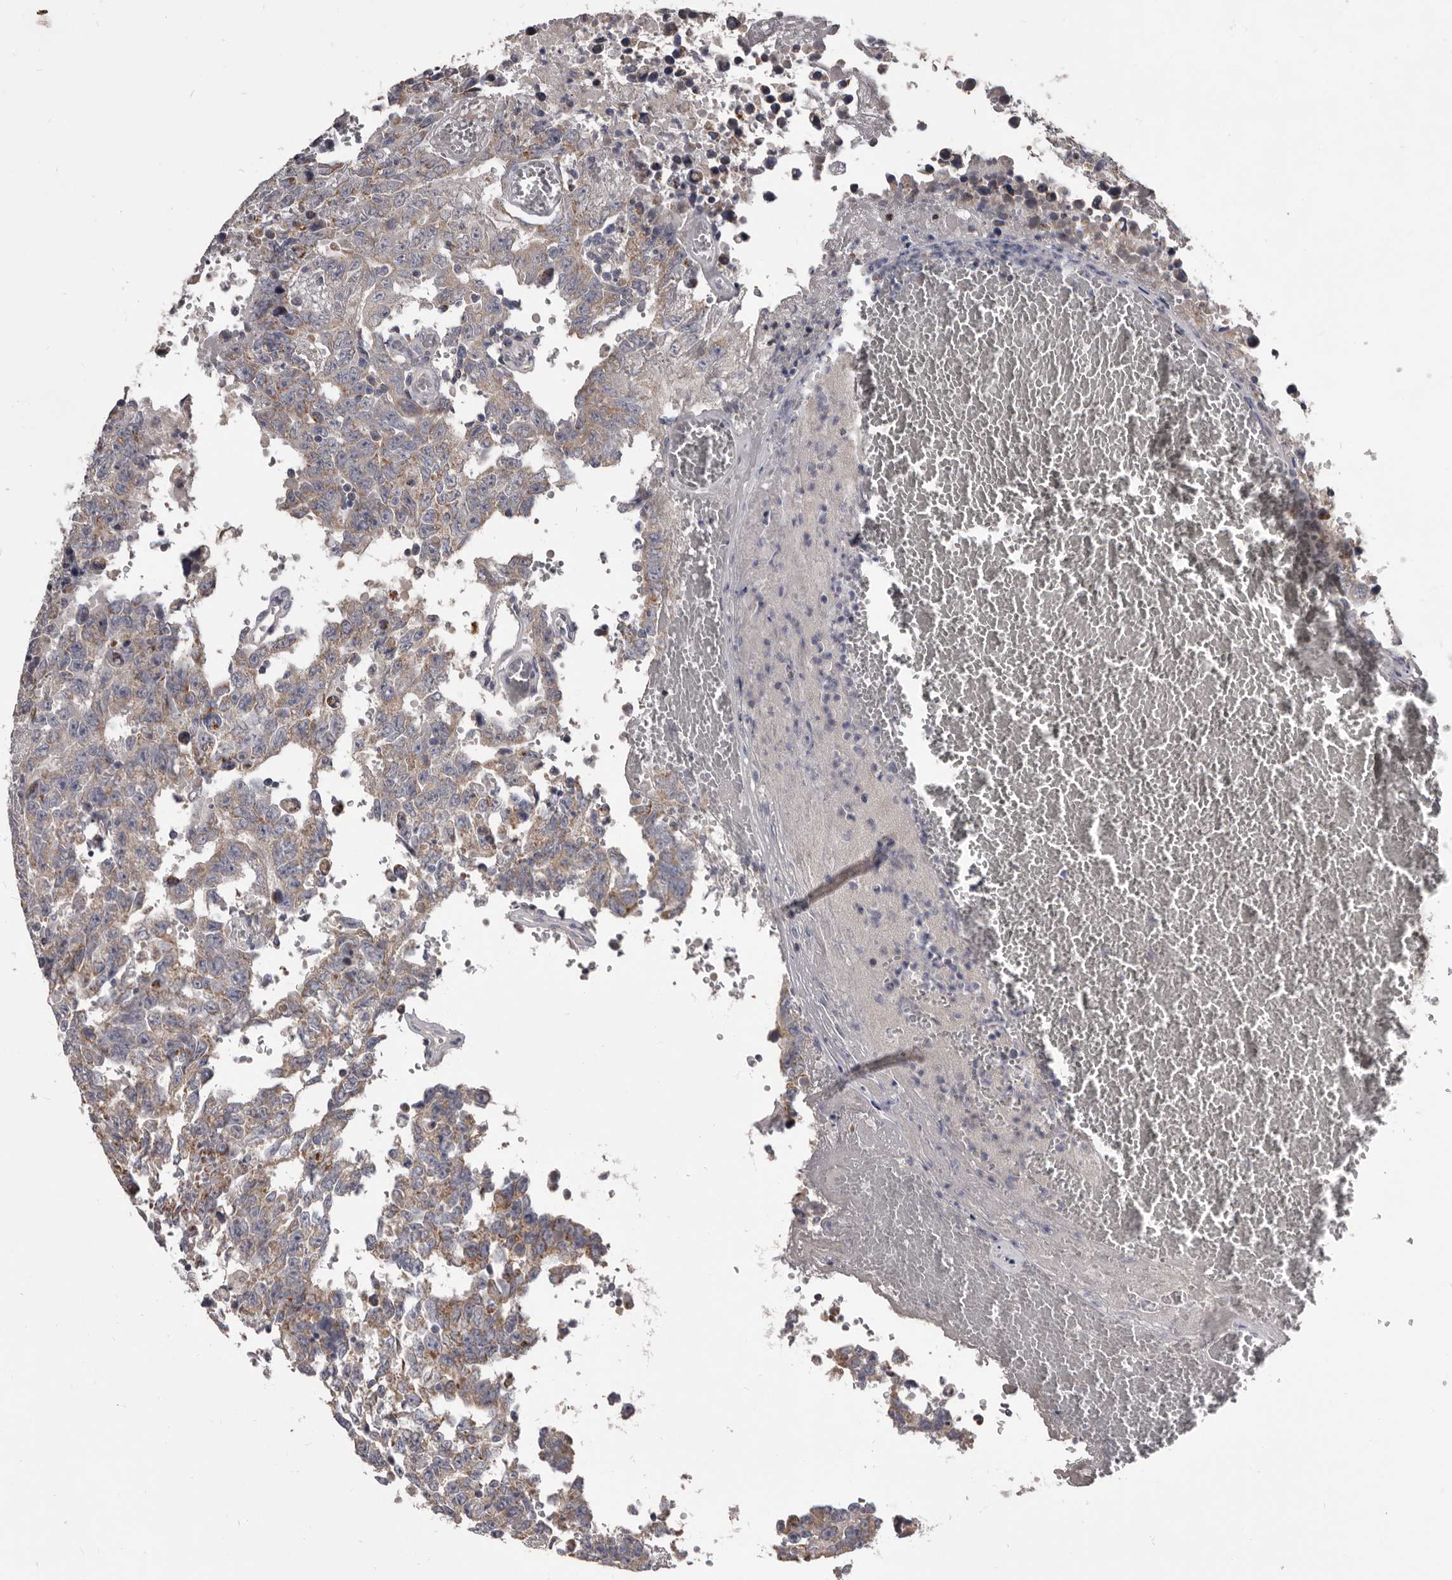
{"staining": {"intensity": "weak", "quantity": ">75%", "location": "cytoplasmic/membranous"}, "tissue": "testis cancer", "cell_type": "Tumor cells", "image_type": "cancer", "snomed": [{"axis": "morphology", "description": "Carcinoma, Embryonal, NOS"}, {"axis": "topography", "description": "Testis"}], "caption": "Testis cancer (embryonal carcinoma) stained with immunohistochemistry (IHC) shows weak cytoplasmic/membranous positivity in approximately >75% of tumor cells.", "gene": "ALDH5A1", "patient": {"sex": "male", "age": 26}}